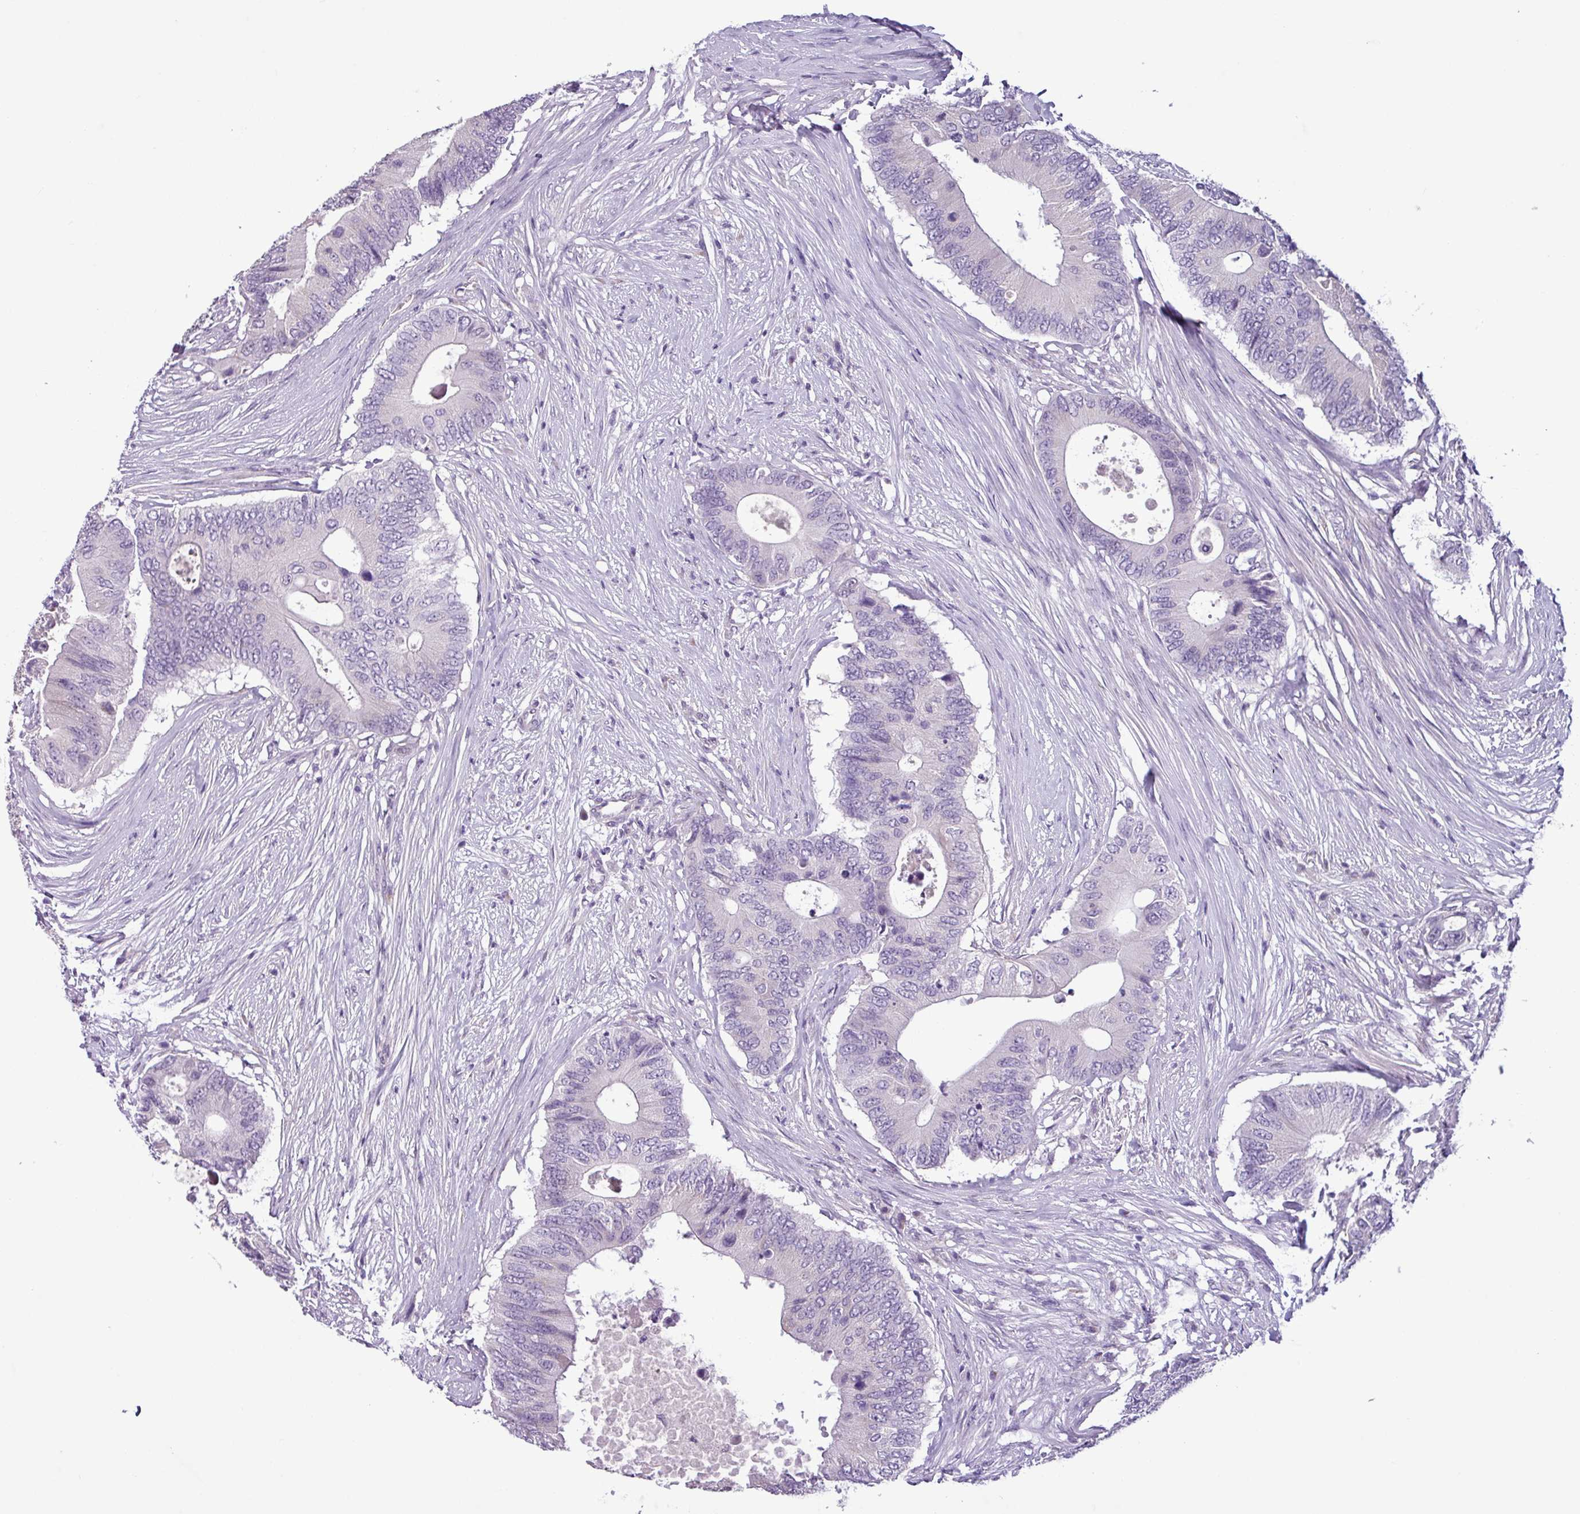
{"staining": {"intensity": "negative", "quantity": "none", "location": "none"}, "tissue": "colorectal cancer", "cell_type": "Tumor cells", "image_type": "cancer", "snomed": [{"axis": "morphology", "description": "Adenocarcinoma, NOS"}, {"axis": "topography", "description": "Colon"}], "caption": "Immunohistochemical staining of colorectal adenocarcinoma demonstrates no significant expression in tumor cells.", "gene": "C9orf24", "patient": {"sex": "male", "age": 71}}